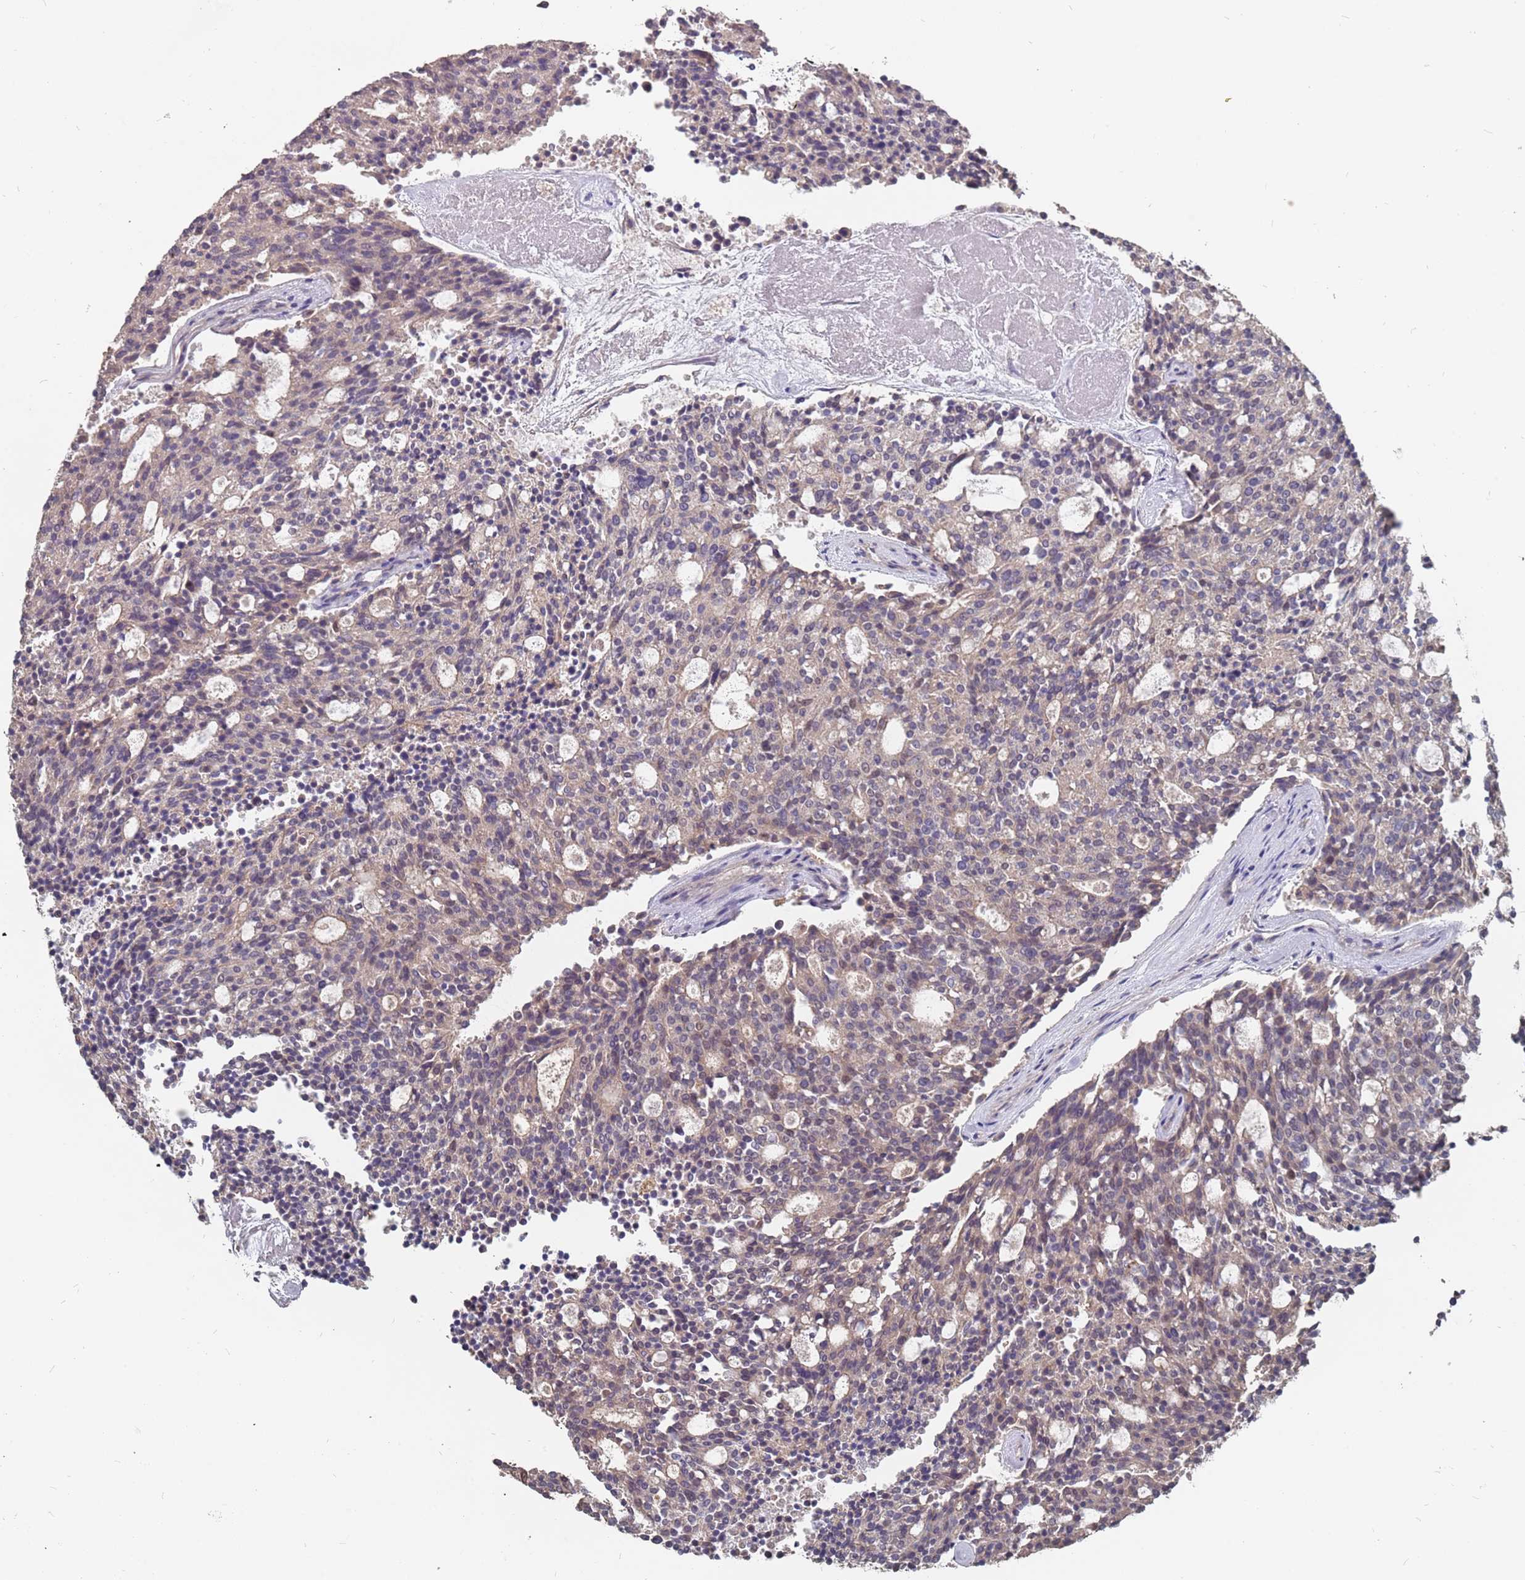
{"staining": {"intensity": "weak", "quantity": "25%-75%", "location": "cytoplasmic/membranous"}, "tissue": "carcinoid", "cell_type": "Tumor cells", "image_type": "cancer", "snomed": [{"axis": "morphology", "description": "Carcinoid, malignant, NOS"}, {"axis": "topography", "description": "Pancreas"}], "caption": "A micrograph of human malignant carcinoid stained for a protein demonstrates weak cytoplasmic/membranous brown staining in tumor cells. The staining is performed using DAB (3,3'-diaminobenzidine) brown chromogen to label protein expression. The nuclei are counter-stained blue using hematoxylin.", "gene": "TCEANC2", "patient": {"sex": "female", "age": 54}}